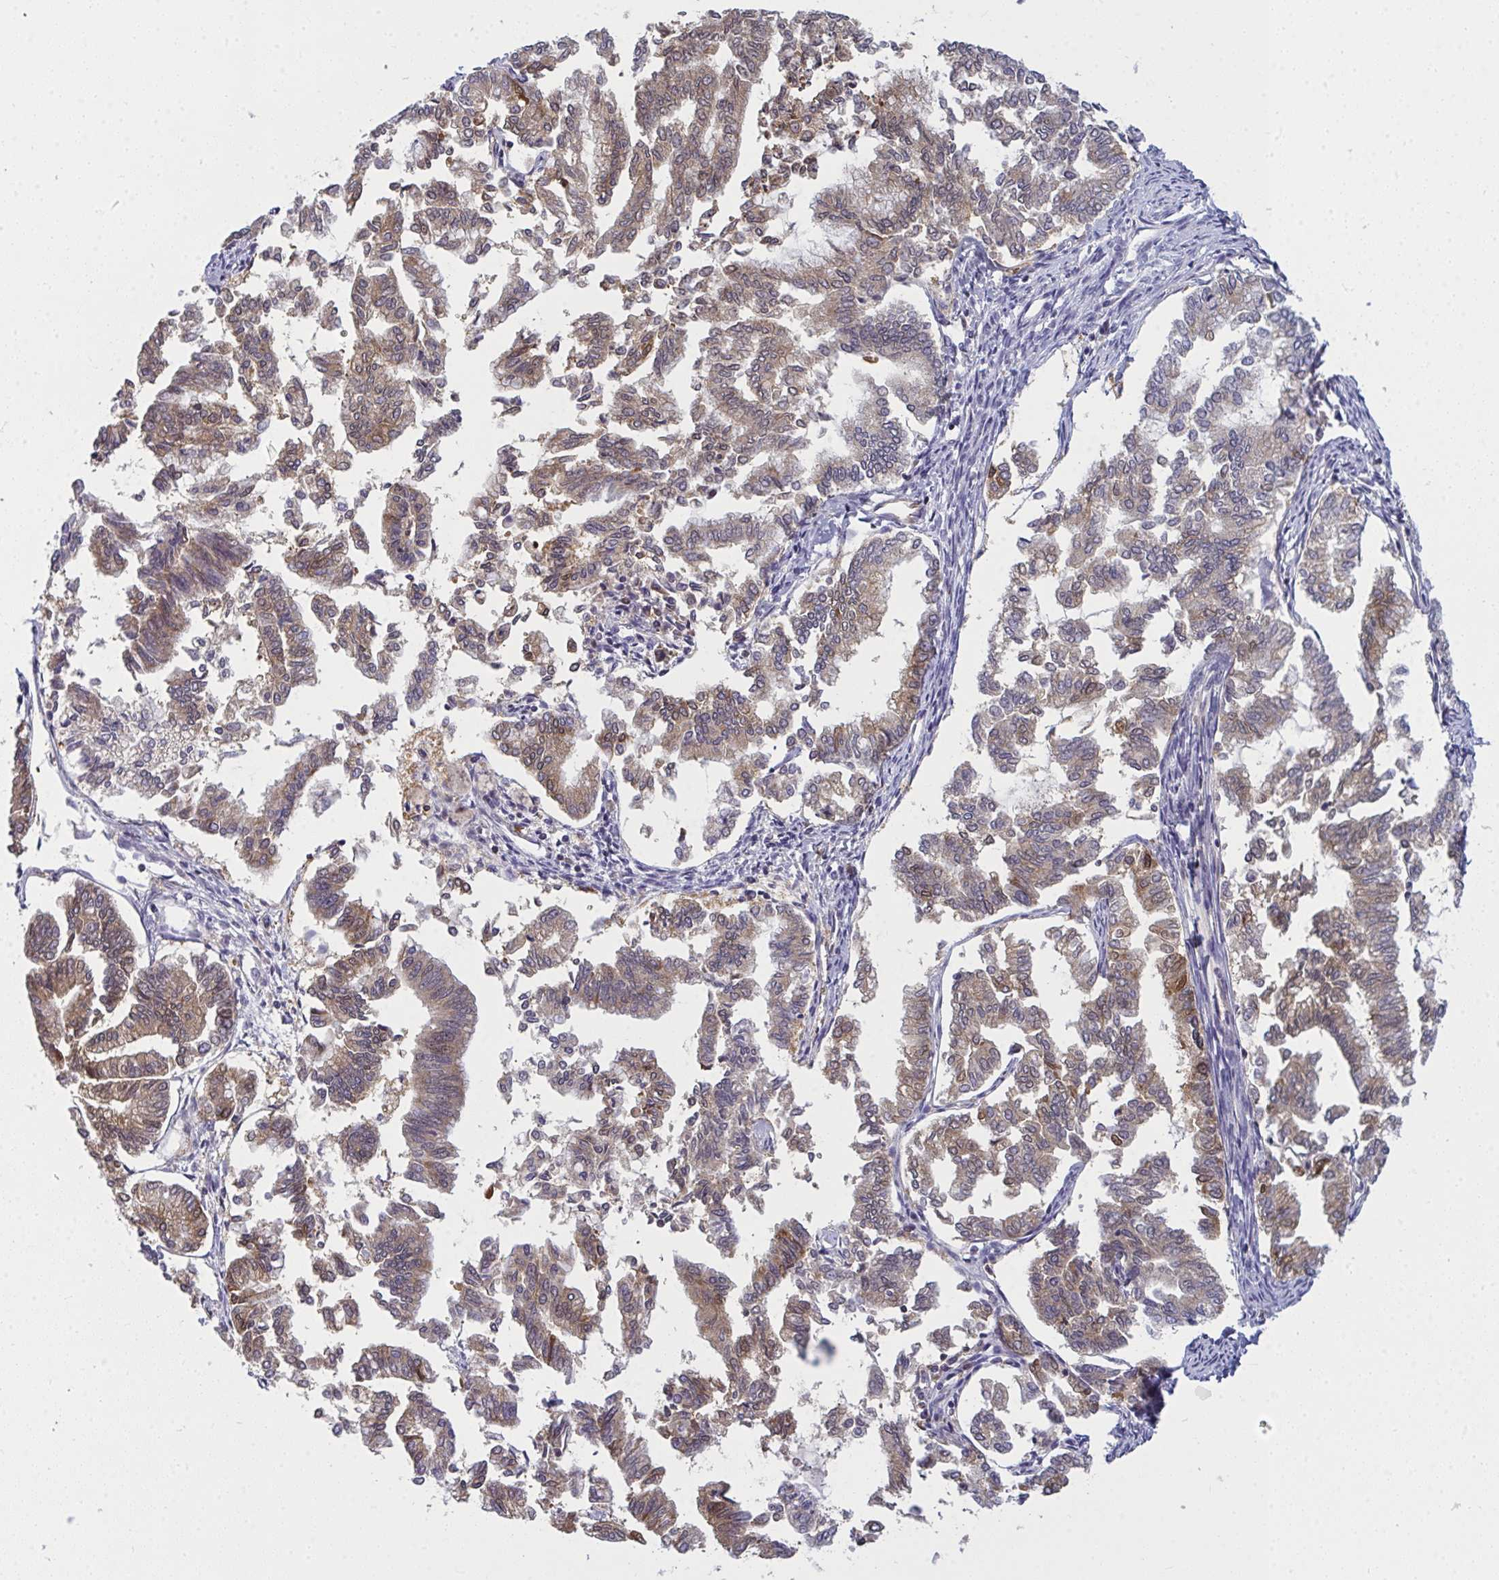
{"staining": {"intensity": "moderate", "quantity": "25%-75%", "location": "cytoplasmic/membranous,nuclear"}, "tissue": "endometrial cancer", "cell_type": "Tumor cells", "image_type": "cancer", "snomed": [{"axis": "morphology", "description": "Adenocarcinoma, NOS"}, {"axis": "topography", "description": "Endometrium"}], "caption": "Moderate cytoplasmic/membranous and nuclear positivity for a protein is seen in approximately 25%-75% of tumor cells of adenocarcinoma (endometrial) using immunohistochemistry (IHC).", "gene": "SLC30A6", "patient": {"sex": "female", "age": 79}}